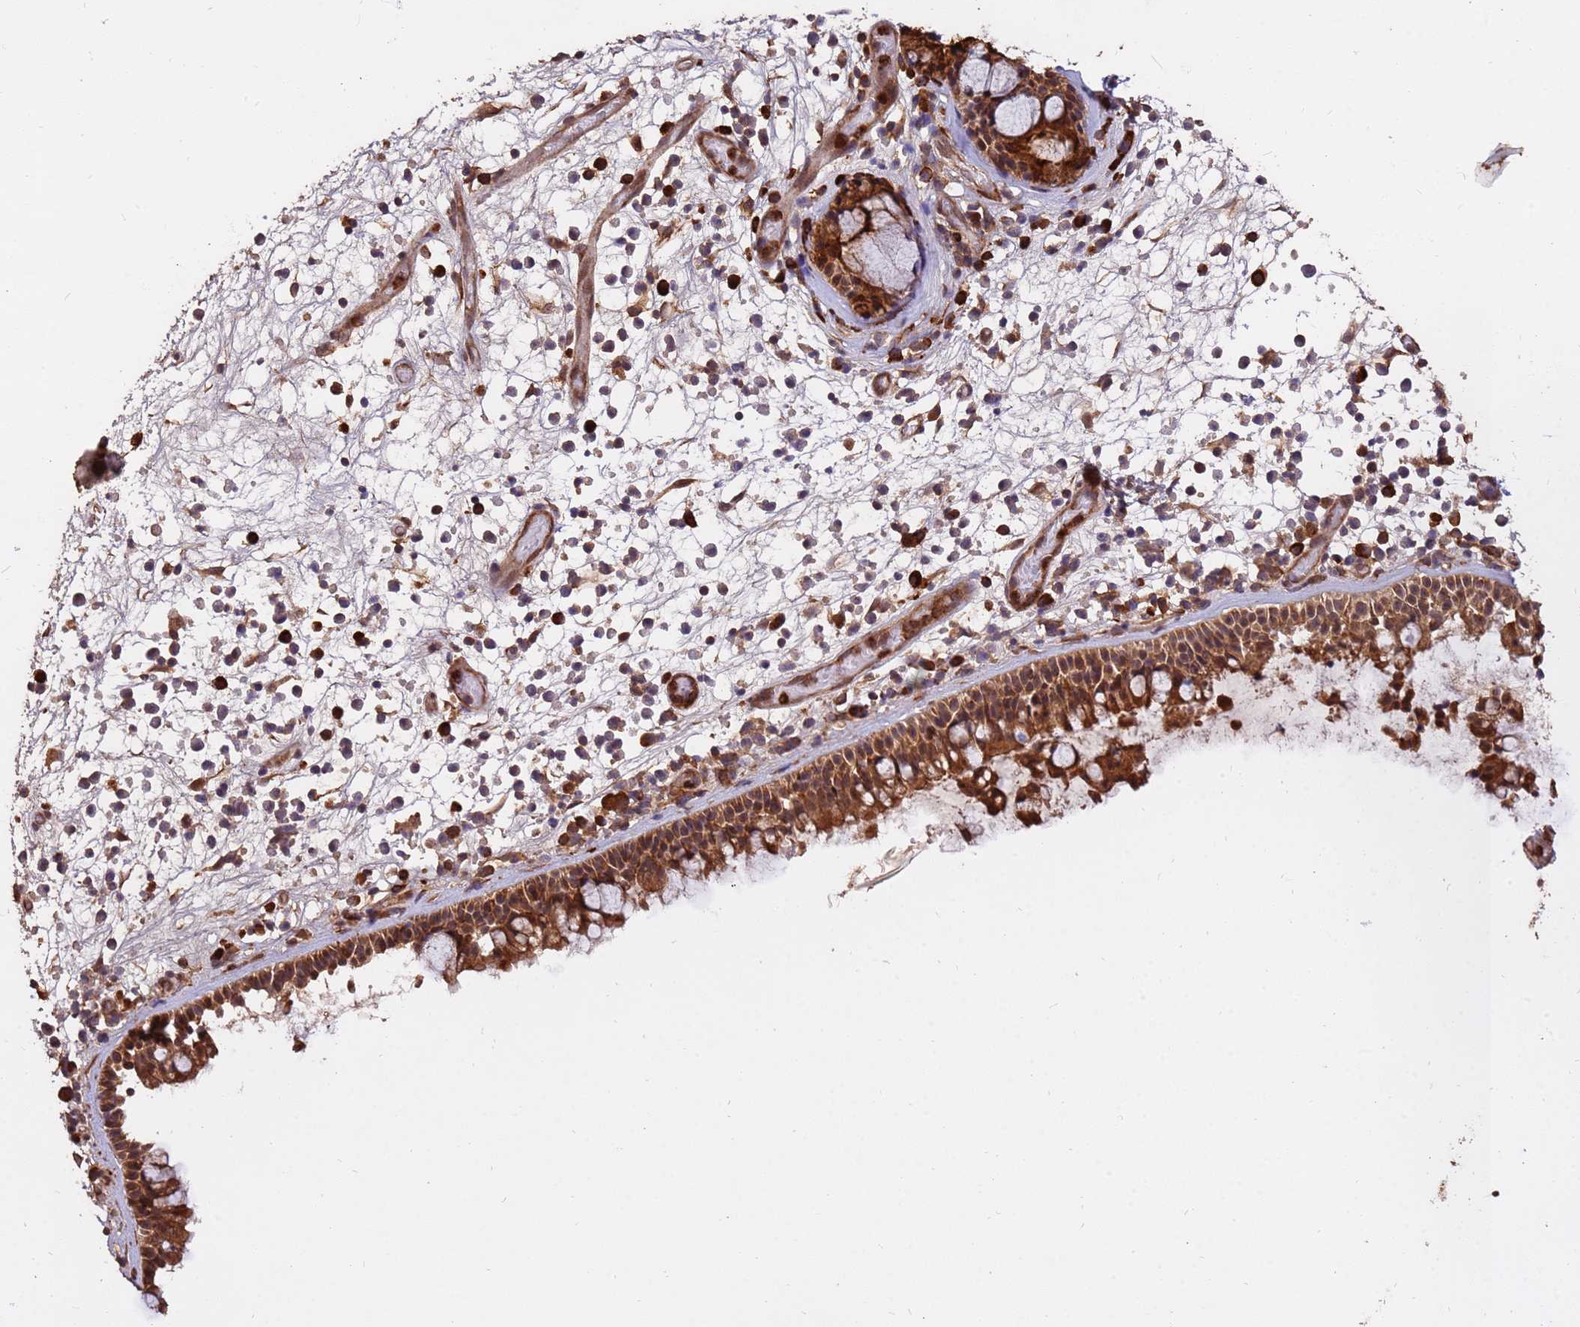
{"staining": {"intensity": "moderate", "quantity": ">75%", "location": "cytoplasmic/membranous,nuclear"}, "tissue": "nasopharynx", "cell_type": "Respiratory epithelial cells", "image_type": "normal", "snomed": [{"axis": "morphology", "description": "Normal tissue, NOS"}, {"axis": "morphology", "description": "Inflammation, NOS"}, {"axis": "morphology", "description": "Malignant melanoma, Metastatic site"}, {"axis": "topography", "description": "Nasopharynx"}], "caption": "Immunohistochemical staining of normal nasopharynx shows medium levels of moderate cytoplasmic/membranous,nuclear expression in about >75% of respiratory epithelial cells. Immunohistochemistry (ihc) stains the protein in brown and the nuclei are stained blue.", "gene": "ZNF619", "patient": {"sex": "male", "age": 70}}